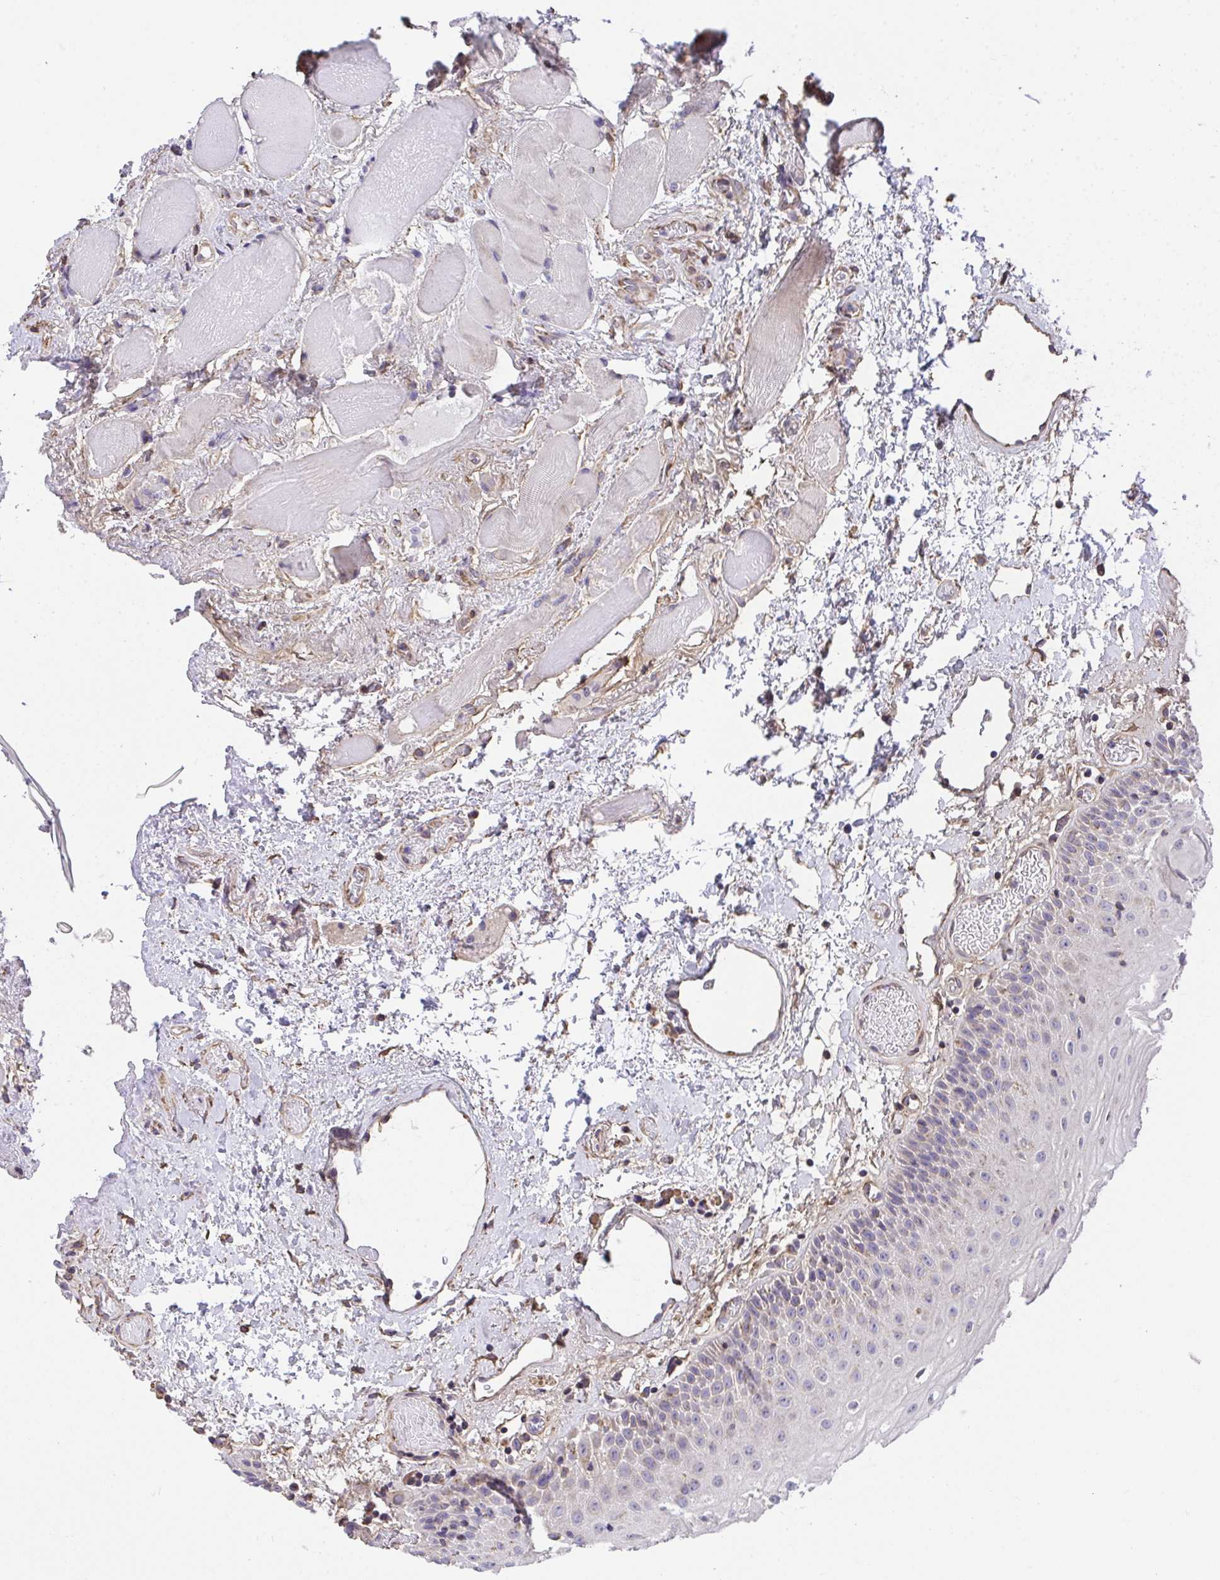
{"staining": {"intensity": "negative", "quantity": "none", "location": "none"}, "tissue": "oral mucosa", "cell_type": "Squamous epithelial cells", "image_type": "normal", "snomed": [{"axis": "morphology", "description": "Normal tissue, NOS"}, {"axis": "topography", "description": "Oral tissue"}], "caption": "This is a photomicrograph of immunohistochemistry staining of unremarkable oral mucosa, which shows no positivity in squamous epithelial cells. The staining was performed using DAB to visualize the protein expression in brown, while the nuclei were stained in blue with hematoxylin (Magnification: 20x).", "gene": "RUNDC3B", "patient": {"sex": "female", "age": 82}}